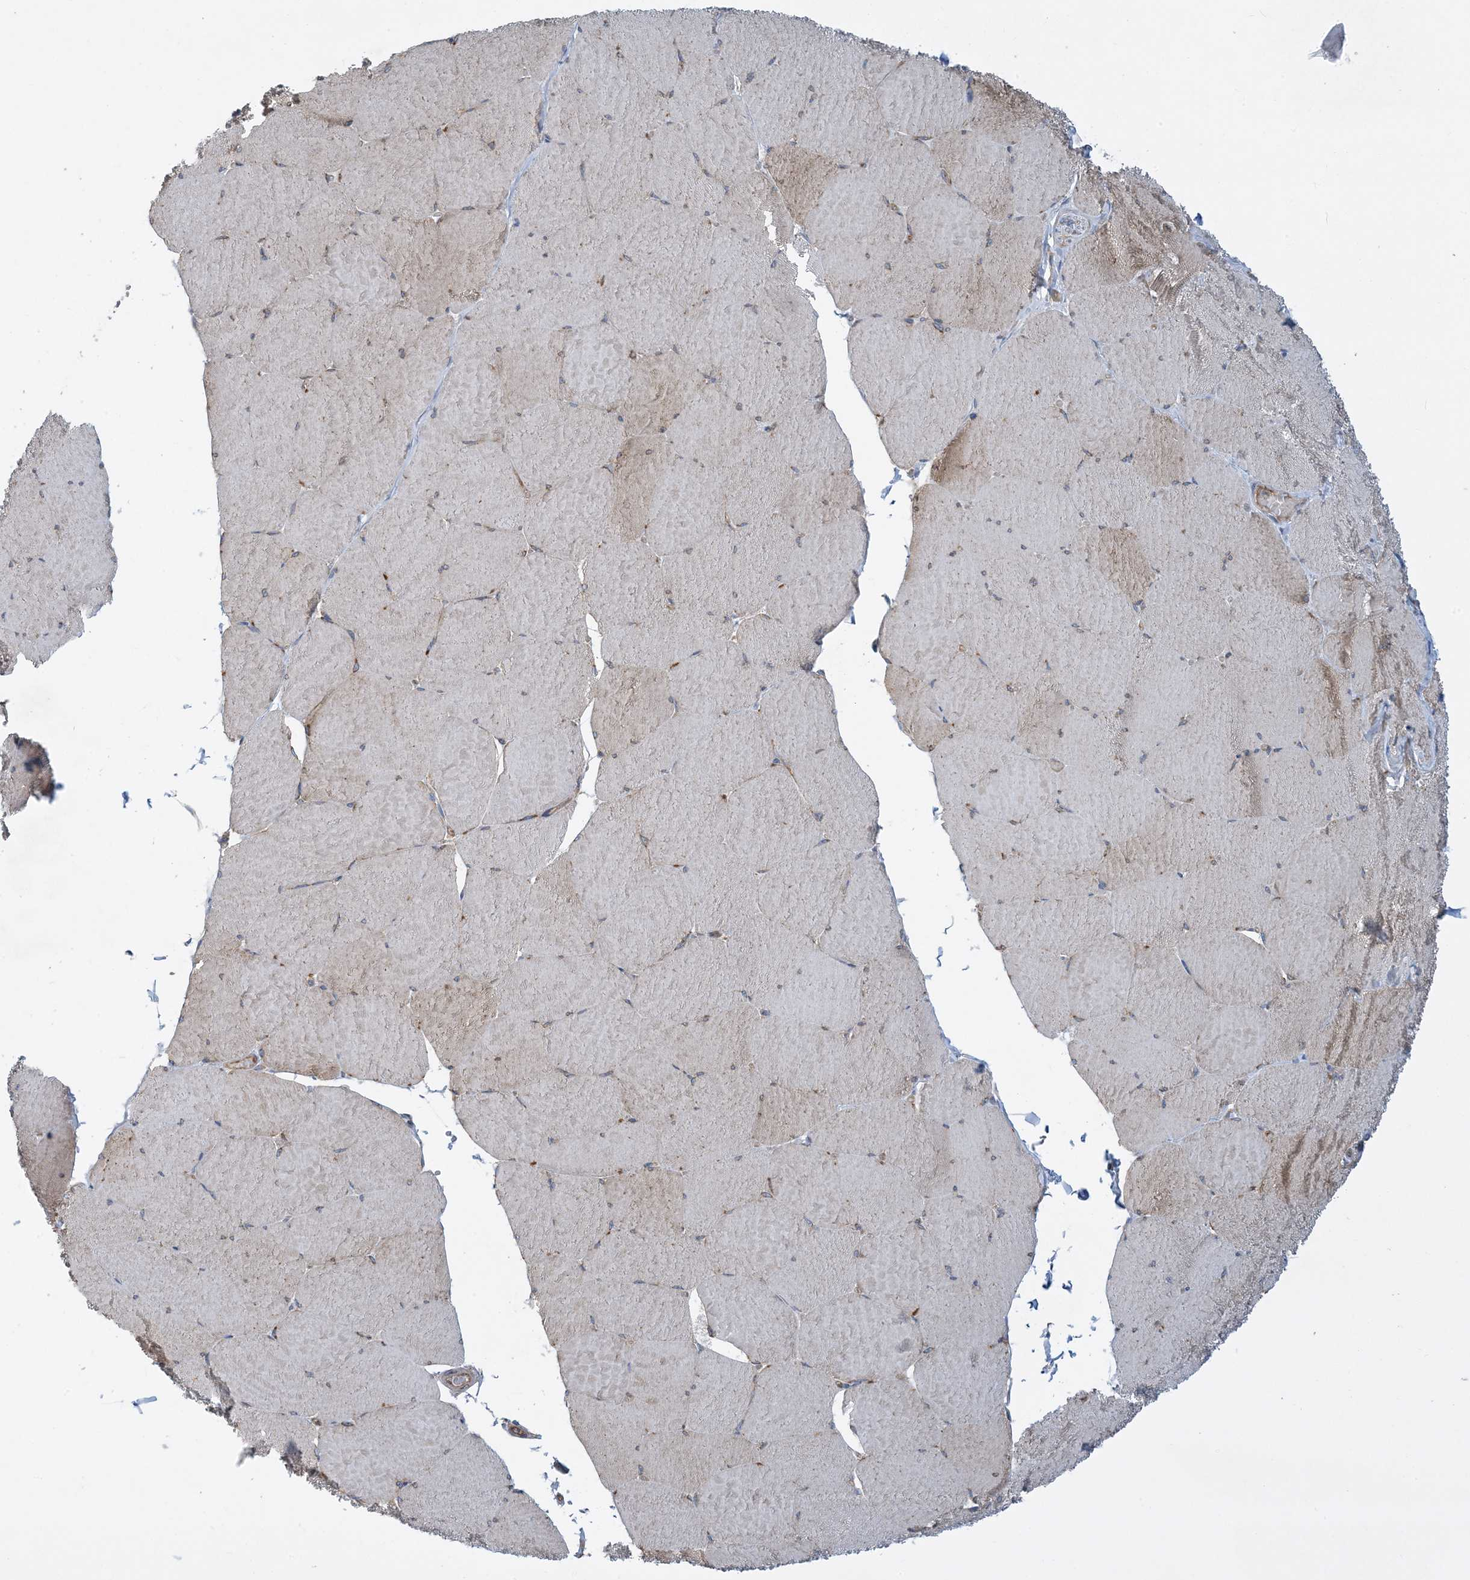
{"staining": {"intensity": "moderate", "quantity": "<25%", "location": "cytoplasmic/membranous"}, "tissue": "skeletal muscle", "cell_type": "Myocytes", "image_type": "normal", "snomed": [{"axis": "morphology", "description": "Normal tissue, NOS"}, {"axis": "topography", "description": "Skeletal muscle"}, {"axis": "topography", "description": "Head-Neck"}], "caption": "High-power microscopy captured an IHC micrograph of normal skeletal muscle, revealing moderate cytoplasmic/membranous positivity in about <25% of myocytes.", "gene": "SIDT1", "patient": {"sex": "male", "age": 66}}